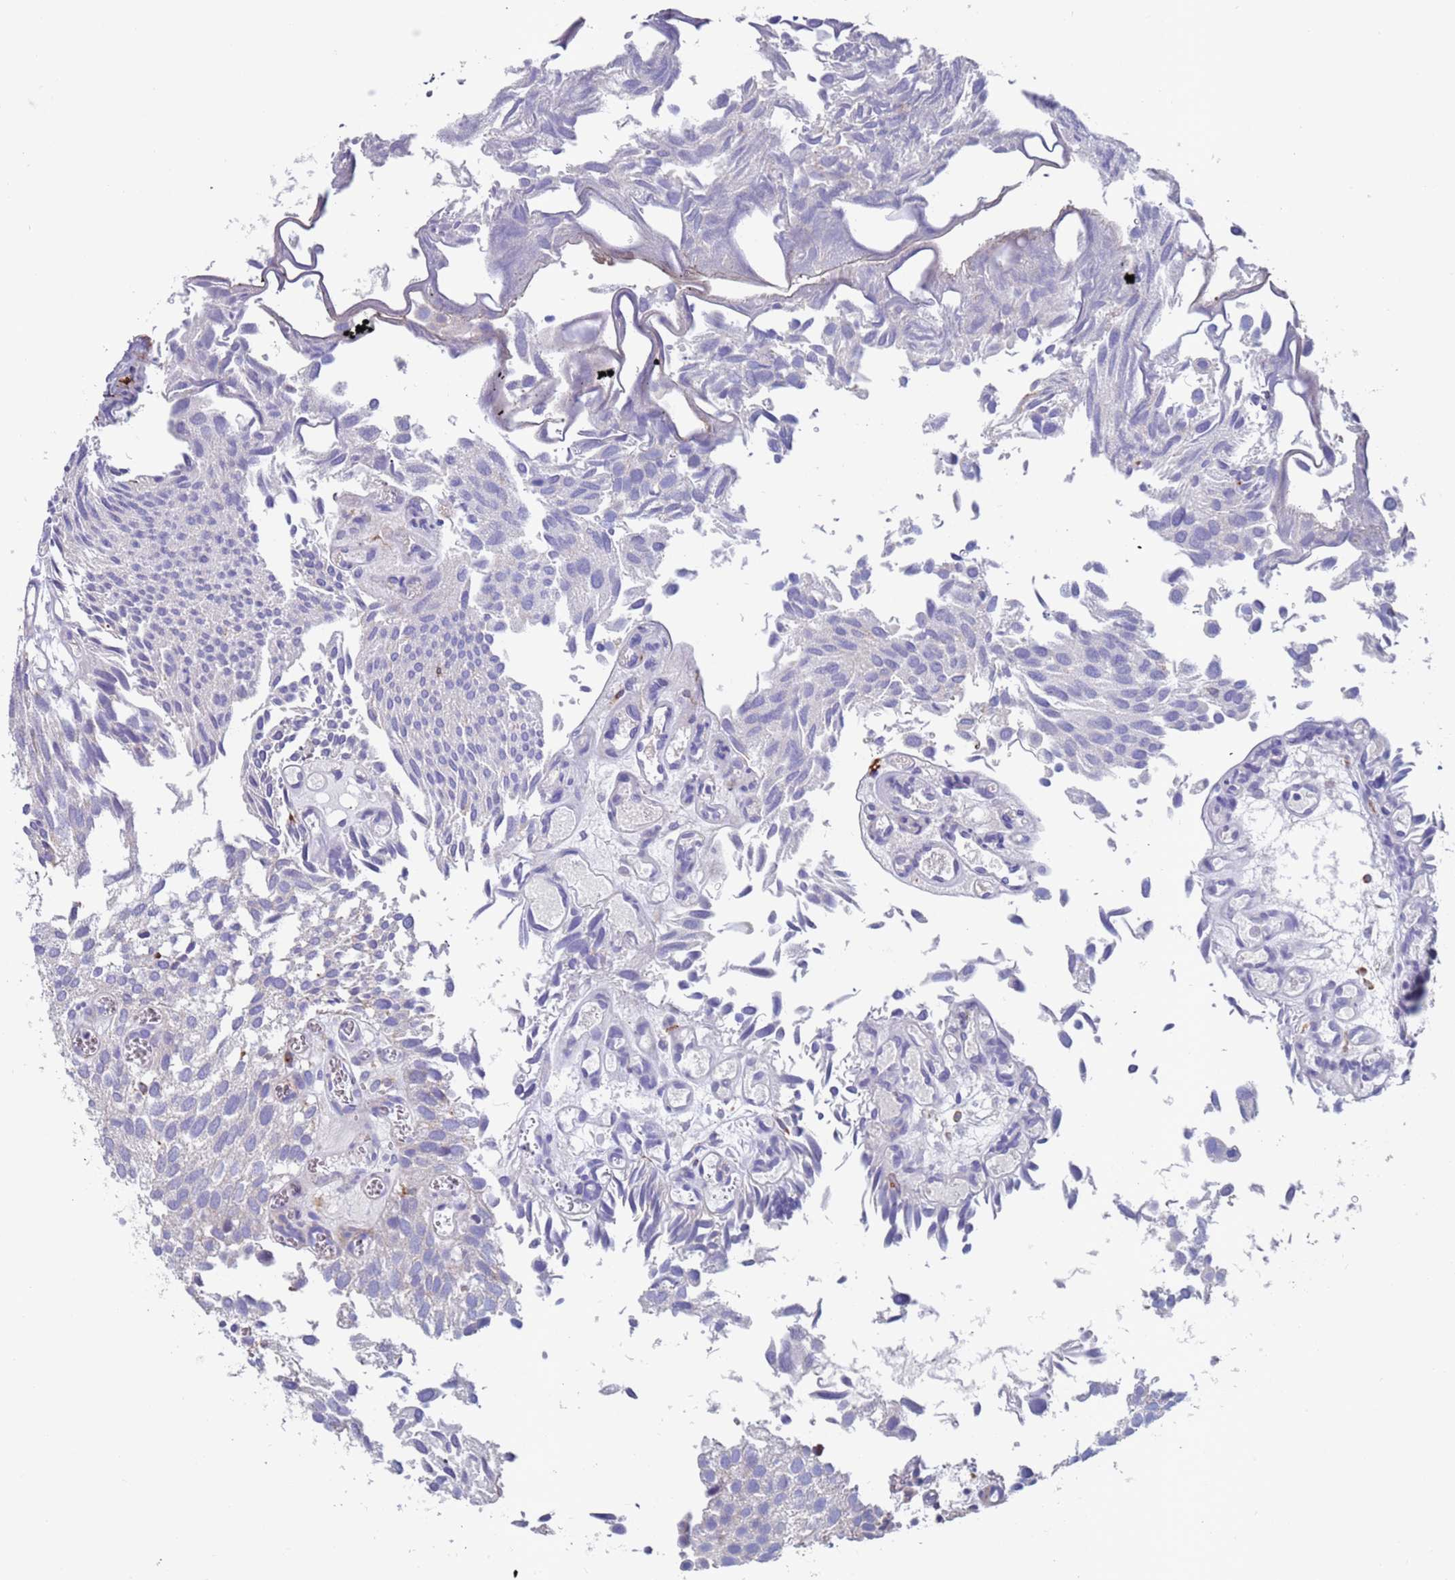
{"staining": {"intensity": "negative", "quantity": "none", "location": "none"}, "tissue": "urothelial cancer", "cell_type": "Tumor cells", "image_type": "cancer", "snomed": [{"axis": "morphology", "description": "Urothelial carcinoma, Low grade"}, {"axis": "topography", "description": "Urinary bladder"}], "caption": "Tumor cells are negative for protein expression in human low-grade urothelial carcinoma.", "gene": "GREB1L", "patient": {"sex": "male", "age": 88}}